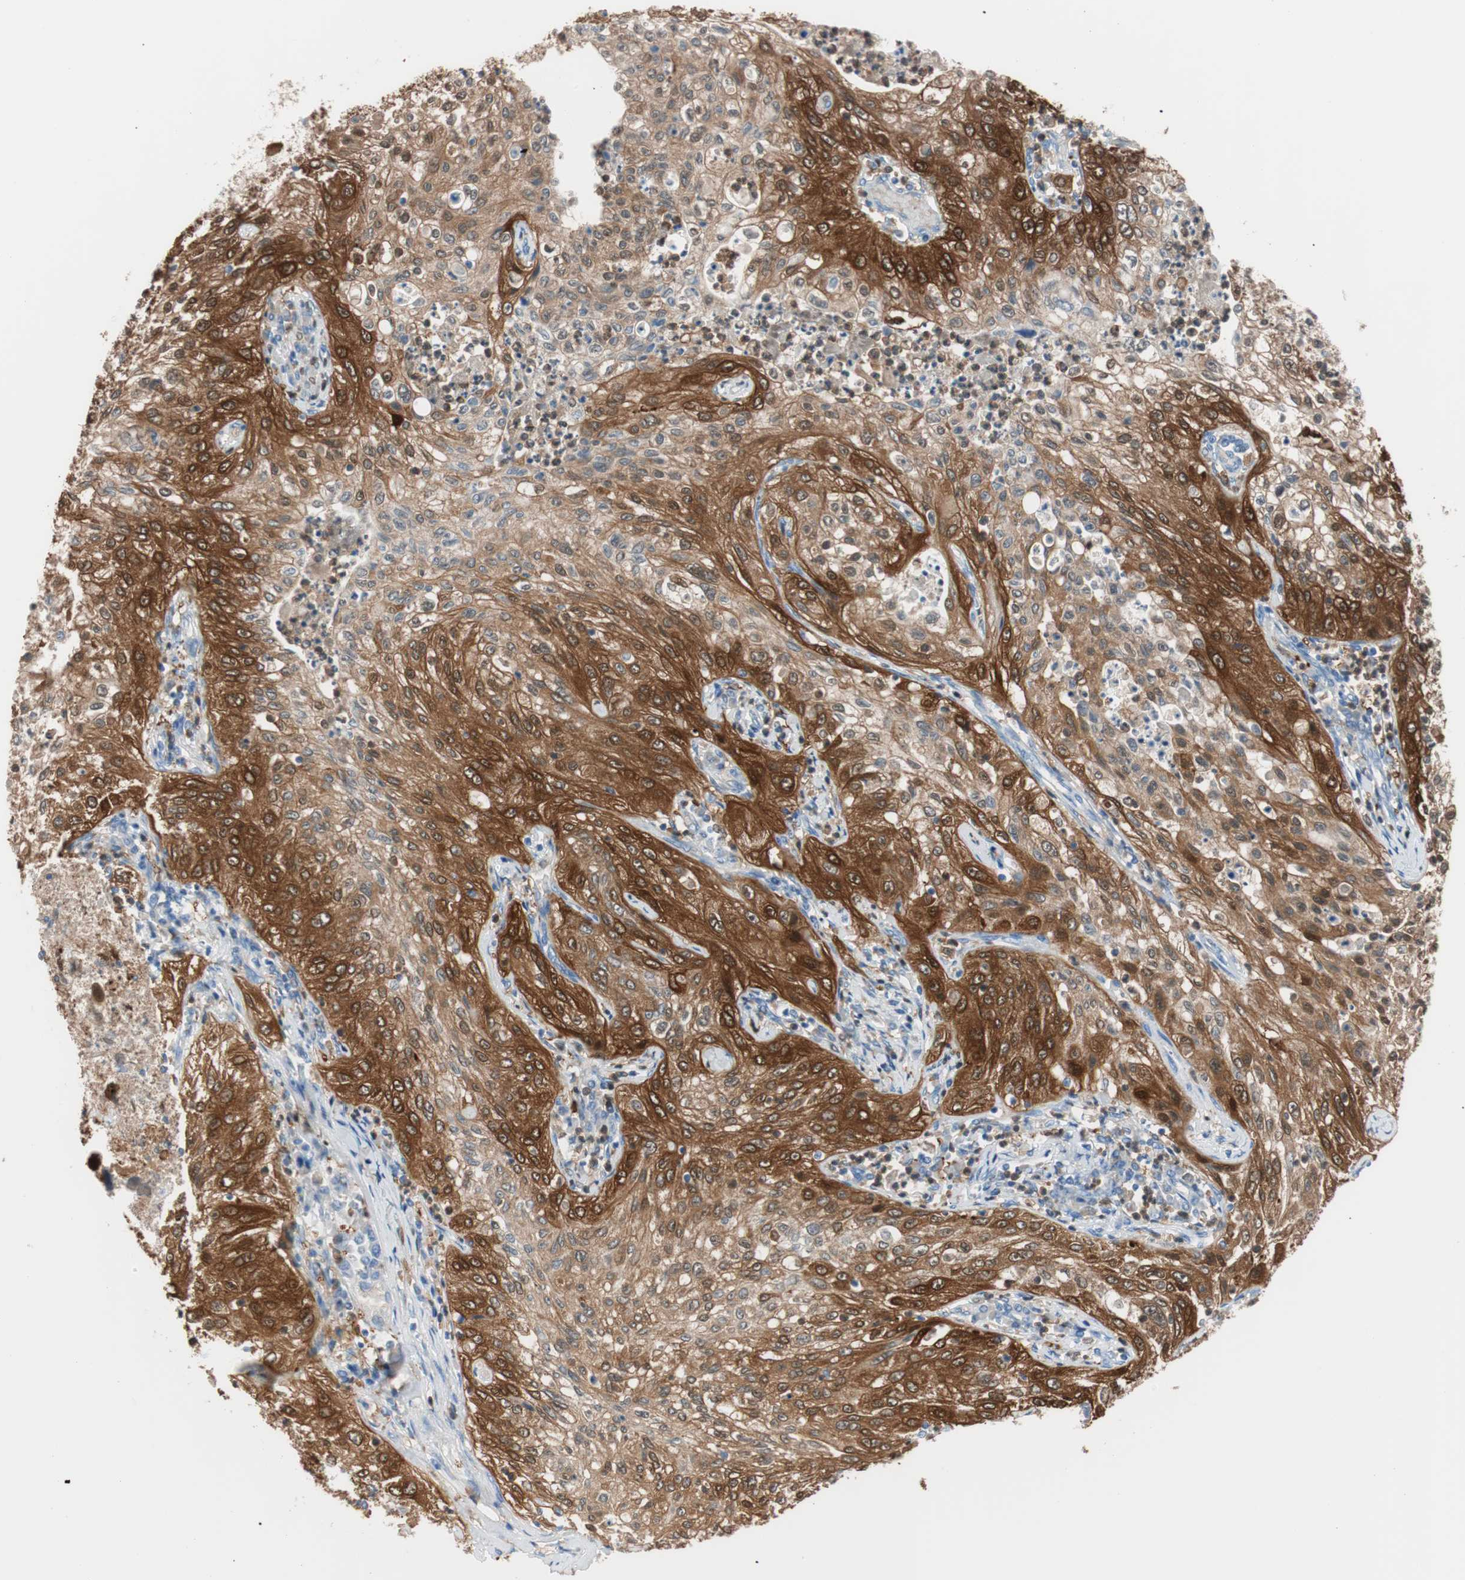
{"staining": {"intensity": "strong", "quantity": ">75%", "location": "cytoplasmic/membranous"}, "tissue": "lung cancer", "cell_type": "Tumor cells", "image_type": "cancer", "snomed": [{"axis": "morphology", "description": "Inflammation, NOS"}, {"axis": "morphology", "description": "Squamous cell carcinoma, NOS"}, {"axis": "topography", "description": "Lymph node"}, {"axis": "topography", "description": "Soft tissue"}, {"axis": "topography", "description": "Lung"}], "caption": "Lung squamous cell carcinoma was stained to show a protein in brown. There is high levels of strong cytoplasmic/membranous expression in approximately >75% of tumor cells.", "gene": "IL18", "patient": {"sex": "male", "age": 66}}